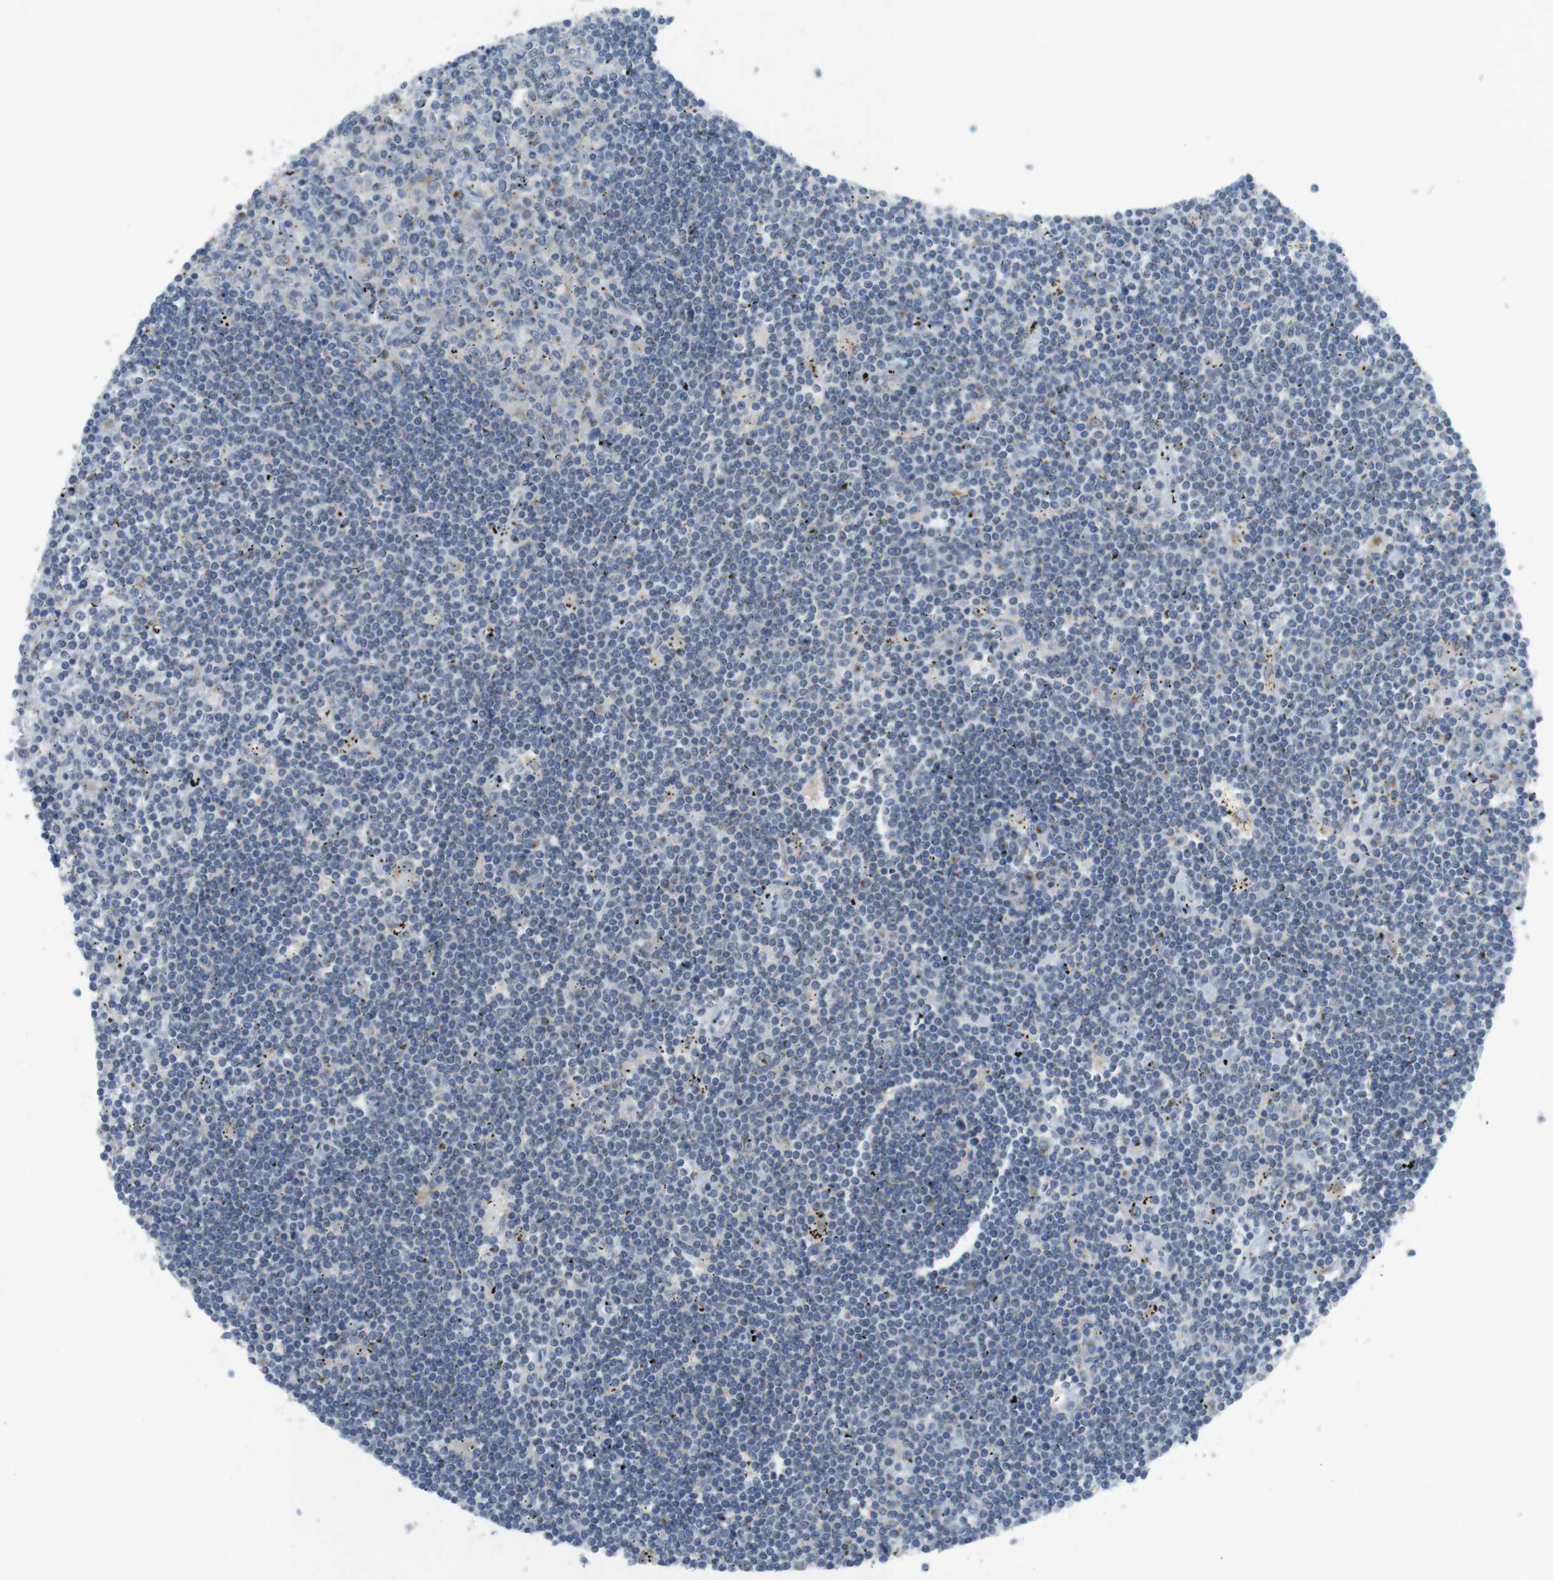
{"staining": {"intensity": "negative", "quantity": "none", "location": "none"}, "tissue": "lymphoma", "cell_type": "Tumor cells", "image_type": "cancer", "snomed": [{"axis": "morphology", "description": "Malignant lymphoma, non-Hodgkin's type, Low grade"}, {"axis": "topography", "description": "Spleen"}], "caption": "Lymphoma was stained to show a protein in brown. There is no significant staining in tumor cells. (IHC, brightfield microscopy, high magnification).", "gene": "YIPF3", "patient": {"sex": "male", "age": 76}}